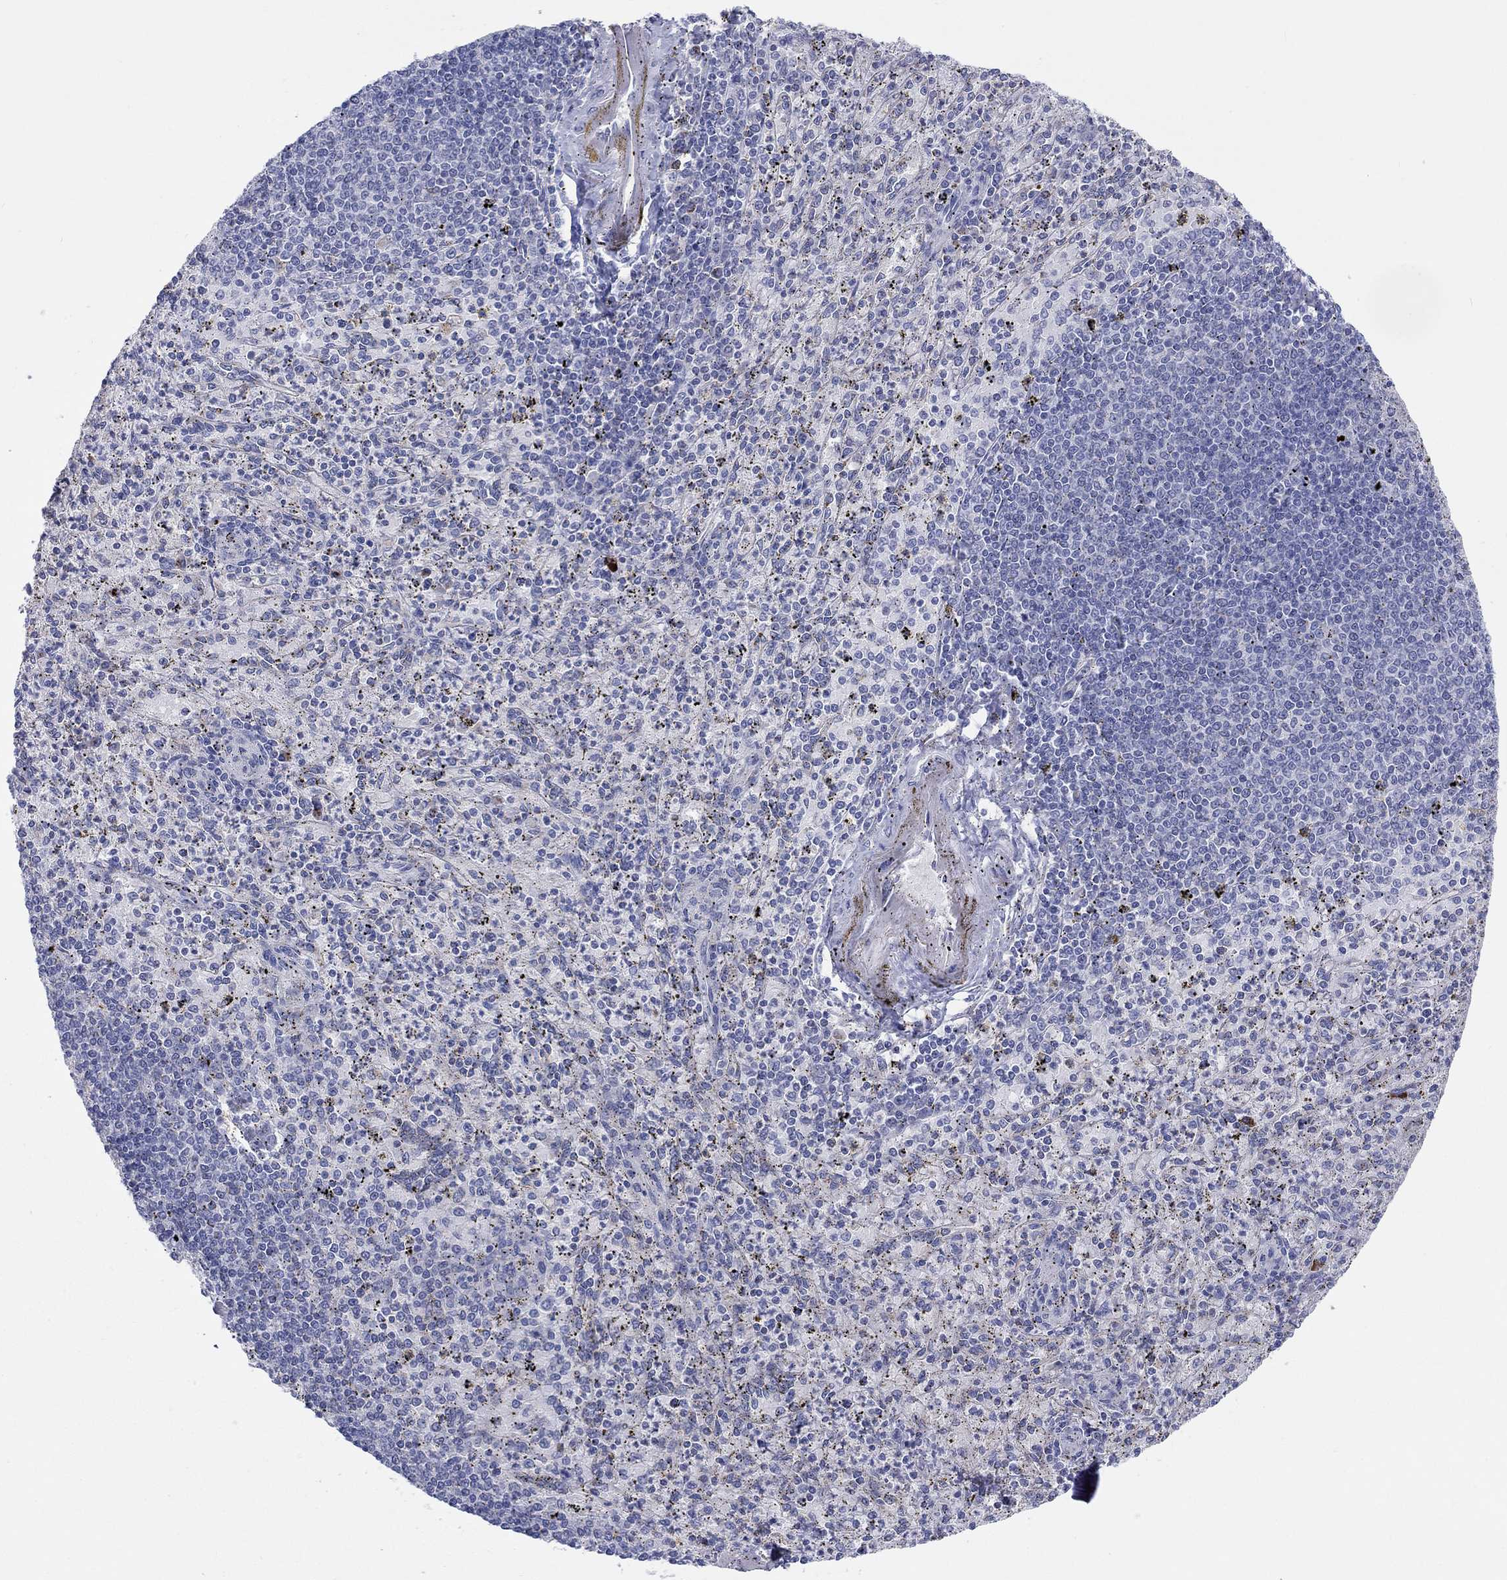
{"staining": {"intensity": "negative", "quantity": "none", "location": "none"}, "tissue": "spleen", "cell_type": "Cells in red pulp", "image_type": "normal", "snomed": [{"axis": "morphology", "description": "Normal tissue, NOS"}, {"axis": "topography", "description": "Spleen"}], "caption": "Immunohistochemistry (IHC) photomicrograph of unremarkable human spleen stained for a protein (brown), which displays no staining in cells in red pulp.", "gene": "BCO2", "patient": {"sex": "male", "age": 60}}